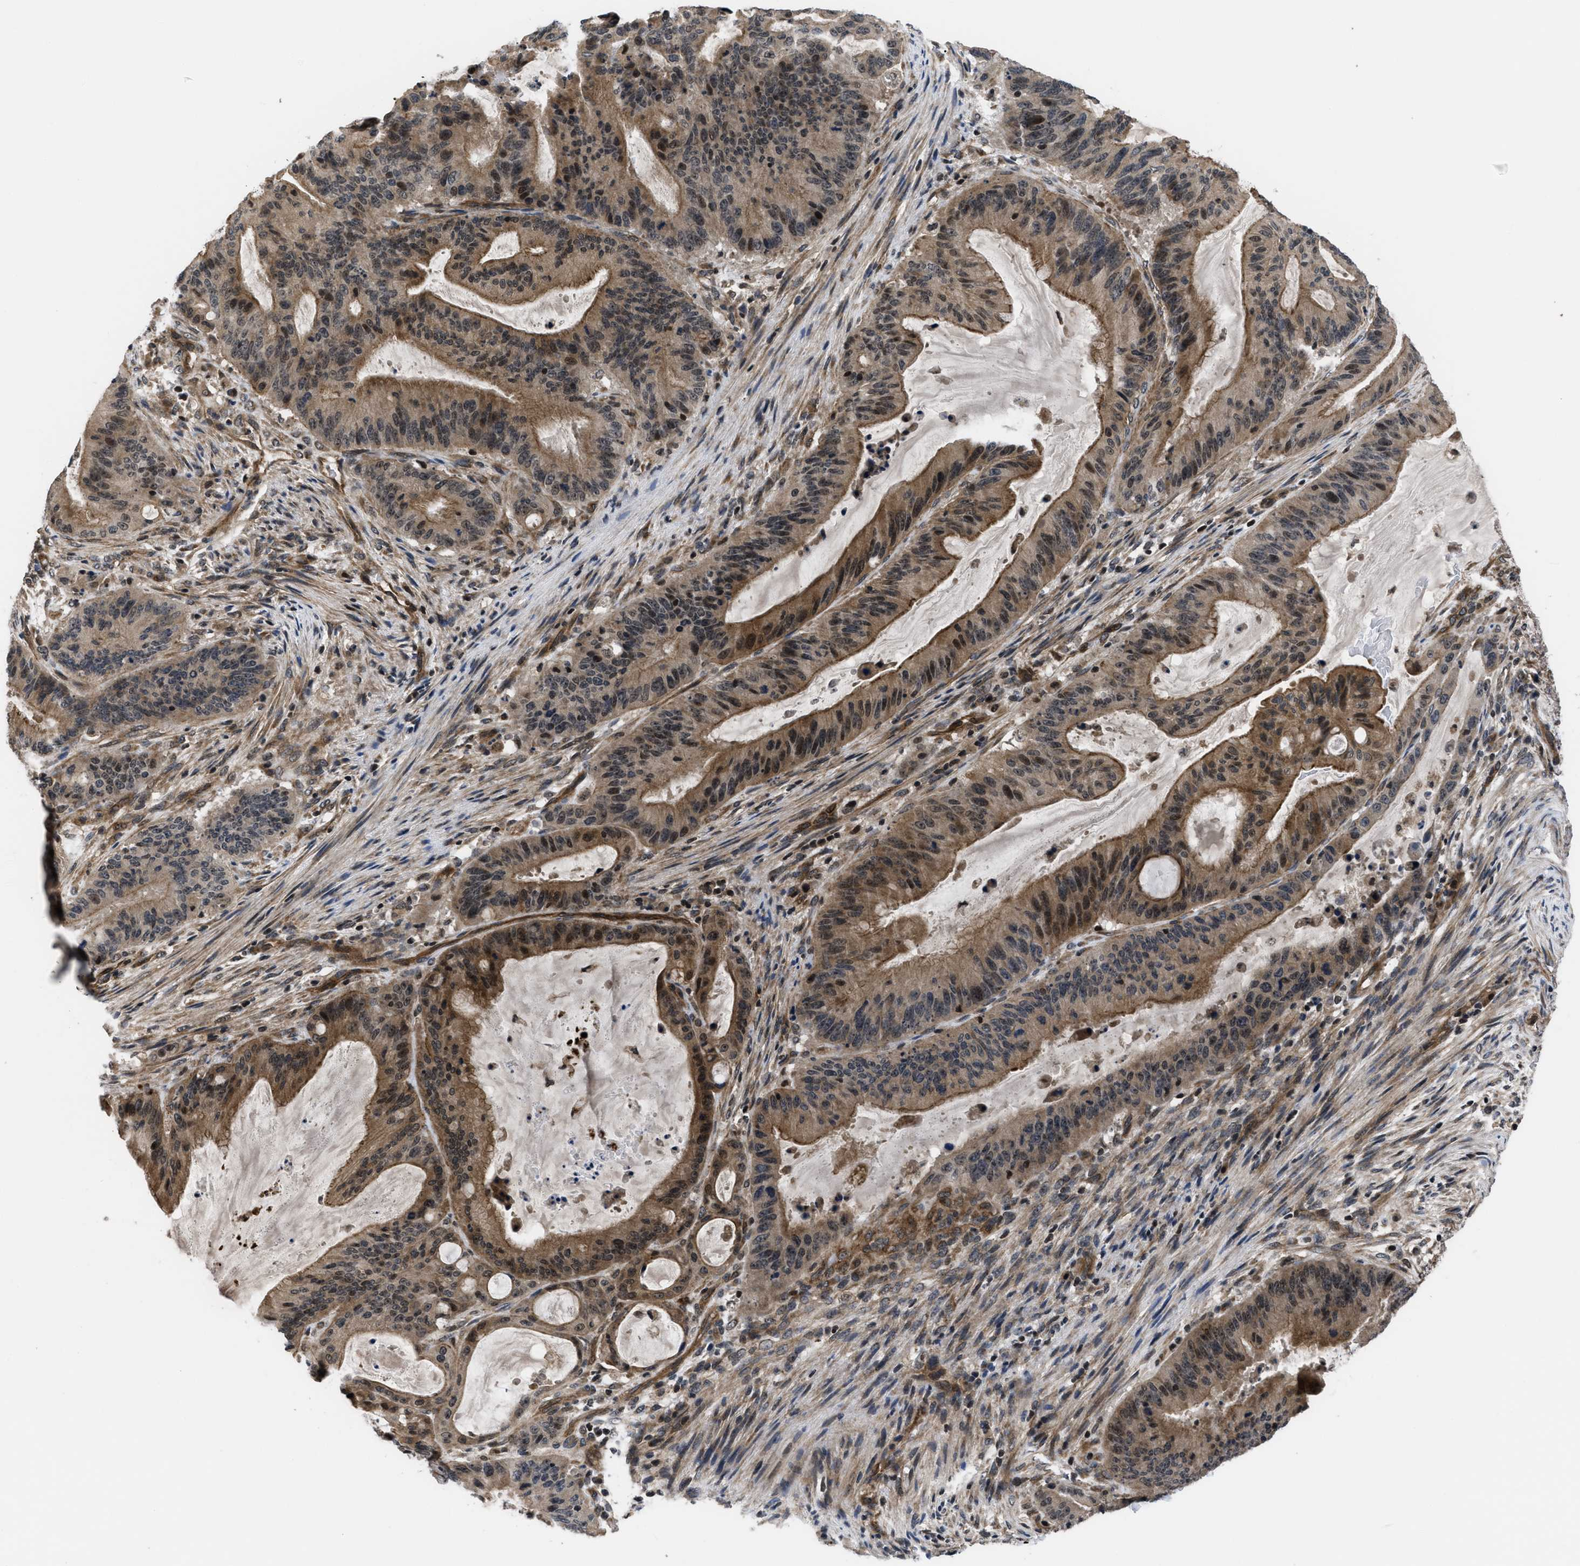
{"staining": {"intensity": "moderate", "quantity": ">75%", "location": "cytoplasmic/membranous,nuclear"}, "tissue": "liver cancer", "cell_type": "Tumor cells", "image_type": "cancer", "snomed": [{"axis": "morphology", "description": "Normal tissue, NOS"}, {"axis": "morphology", "description": "Cholangiocarcinoma"}, {"axis": "topography", "description": "Liver"}, {"axis": "topography", "description": "Peripheral nerve tissue"}], "caption": "Human liver cholangiocarcinoma stained with a brown dye shows moderate cytoplasmic/membranous and nuclear positive positivity in approximately >75% of tumor cells.", "gene": "DNAJC14", "patient": {"sex": "female", "age": 73}}